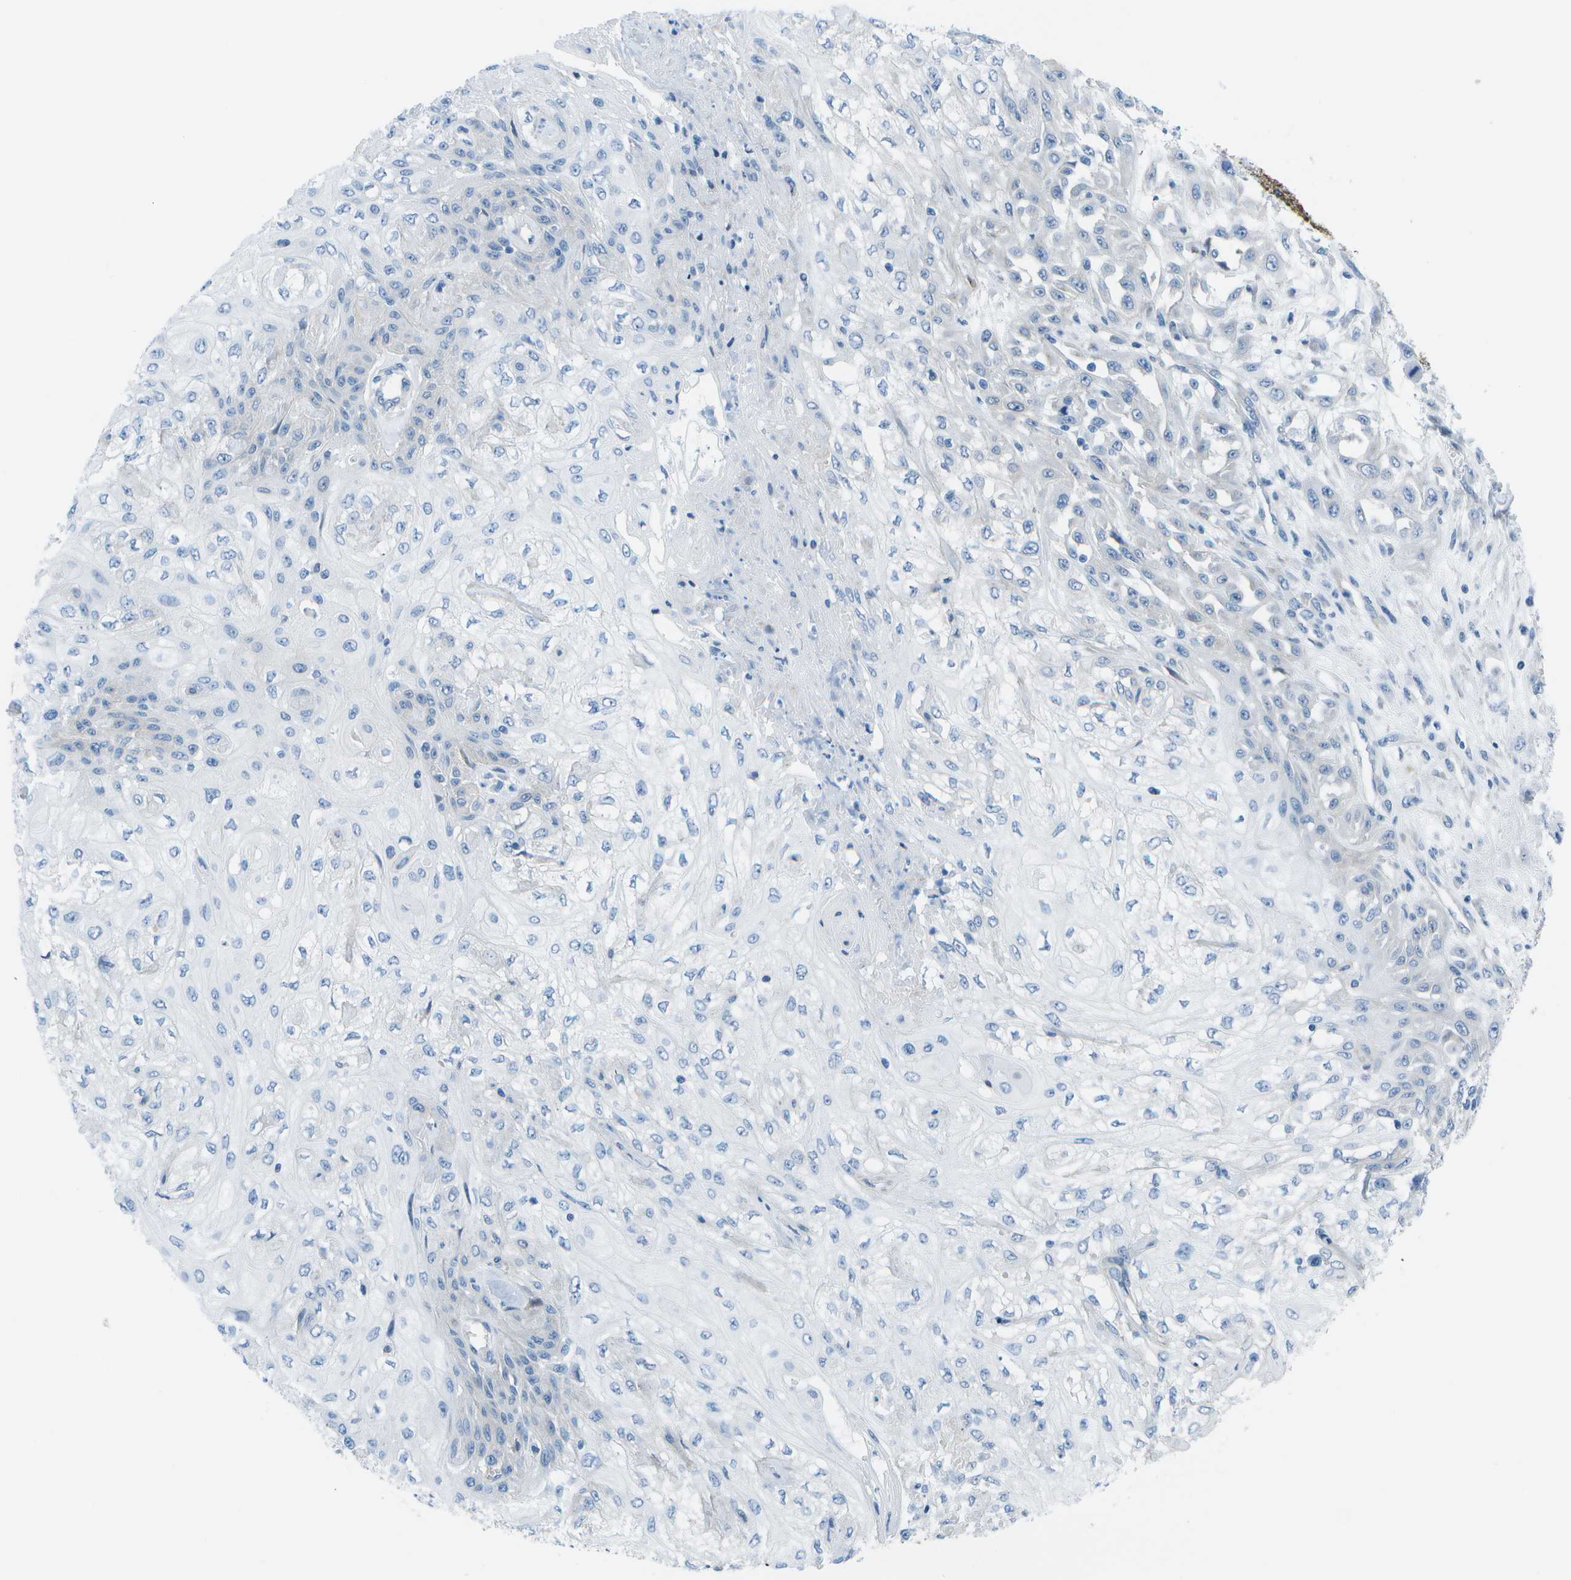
{"staining": {"intensity": "negative", "quantity": "none", "location": "none"}, "tissue": "skin cancer", "cell_type": "Tumor cells", "image_type": "cancer", "snomed": [{"axis": "morphology", "description": "Squamous cell carcinoma, NOS"}, {"axis": "morphology", "description": "Squamous cell carcinoma, metastatic, NOS"}, {"axis": "topography", "description": "Skin"}, {"axis": "topography", "description": "Lymph node"}], "caption": "Immunohistochemistry (IHC) of skin cancer (metastatic squamous cell carcinoma) demonstrates no expression in tumor cells.", "gene": "SORBS3", "patient": {"sex": "male", "age": 75}}